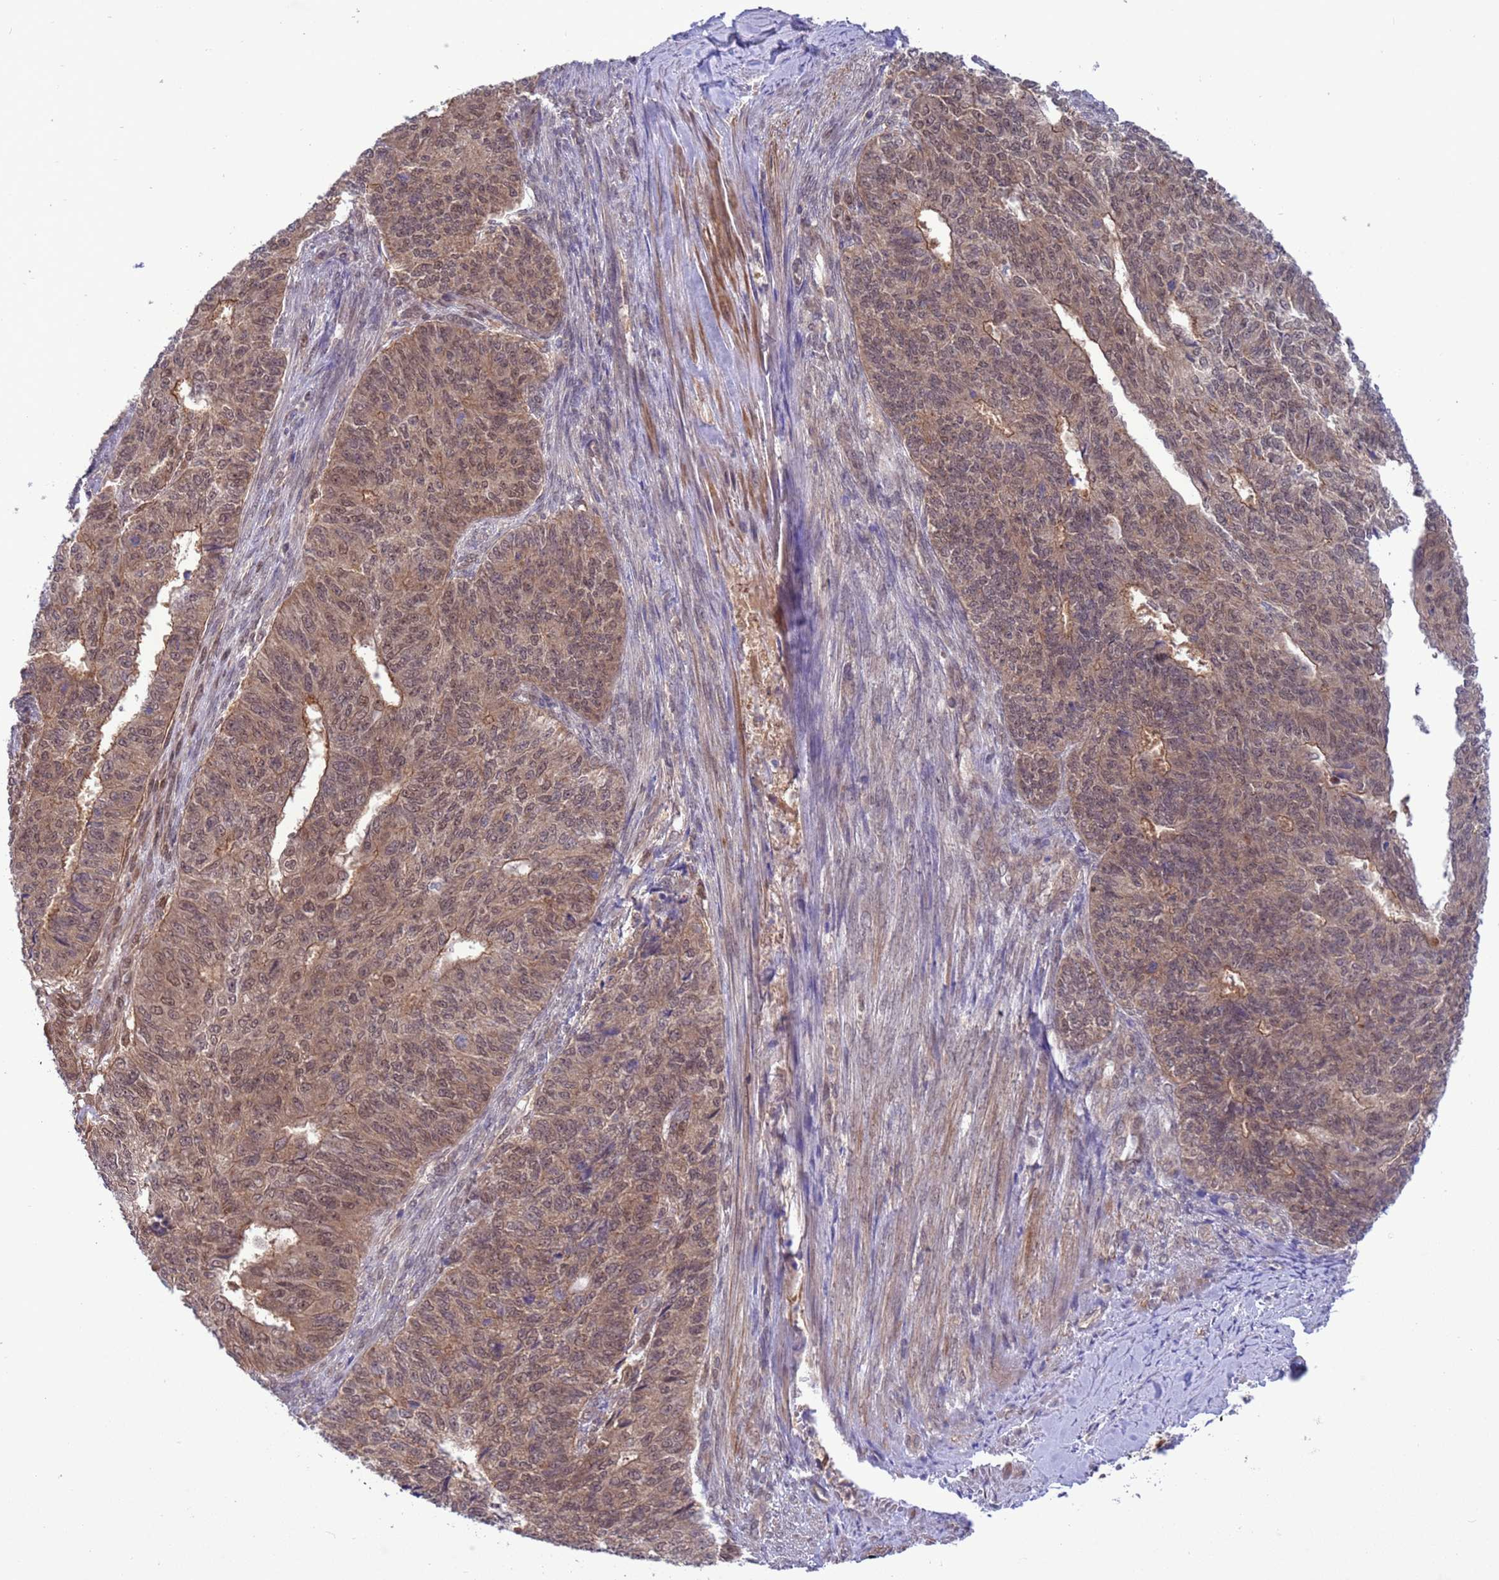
{"staining": {"intensity": "moderate", "quantity": ">75%", "location": "cytoplasmic/membranous,nuclear"}, "tissue": "endometrial cancer", "cell_type": "Tumor cells", "image_type": "cancer", "snomed": [{"axis": "morphology", "description": "Adenocarcinoma, NOS"}, {"axis": "topography", "description": "Endometrium"}], "caption": "Immunohistochemical staining of adenocarcinoma (endometrial) shows medium levels of moderate cytoplasmic/membranous and nuclear protein positivity in about >75% of tumor cells. Using DAB (brown) and hematoxylin (blue) stains, captured at high magnification using brightfield microscopy.", "gene": "ZNF461", "patient": {"sex": "female", "age": 32}}